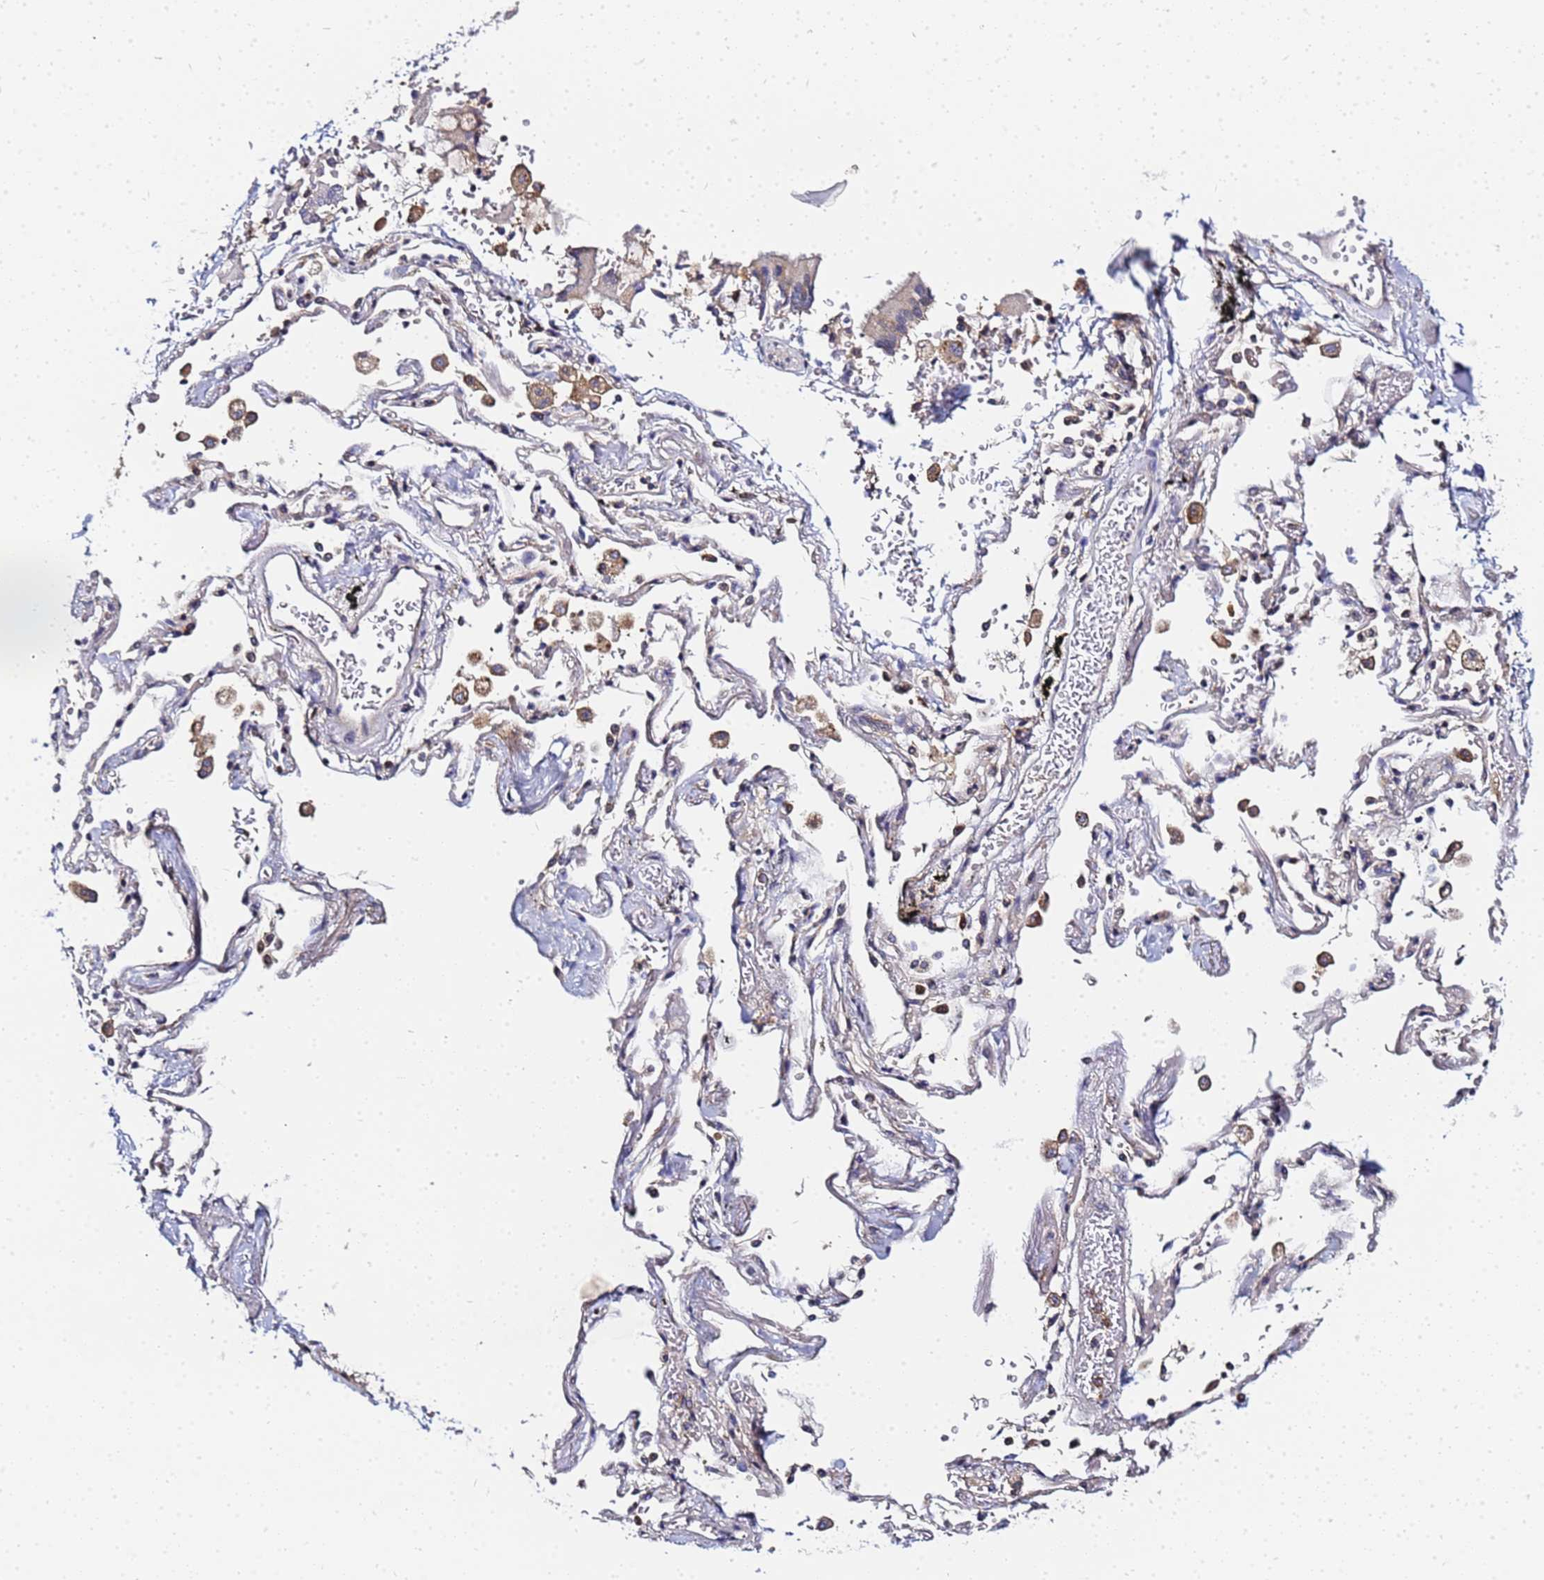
{"staining": {"intensity": "negative", "quantity": "none", "location": "none"}, "tissue": "adipose tissue", "cell_type": "Adipocytes", "image_type": "normal", "snomed": [{"axis": "morphology", "description": "Normal tissue, NOS"}, {"axis": "topography", "description": "Cartilage tissue"}], "caption": "A photomicrograph of adipose tissue stained for a protein displays no brown staining in adipocytes. The staining is performed using DAB brown chromogen with nuclei counter-stained in using hematoxylin.", "gene": "CHM", "patient": {"sex": "male", "age": 73}}